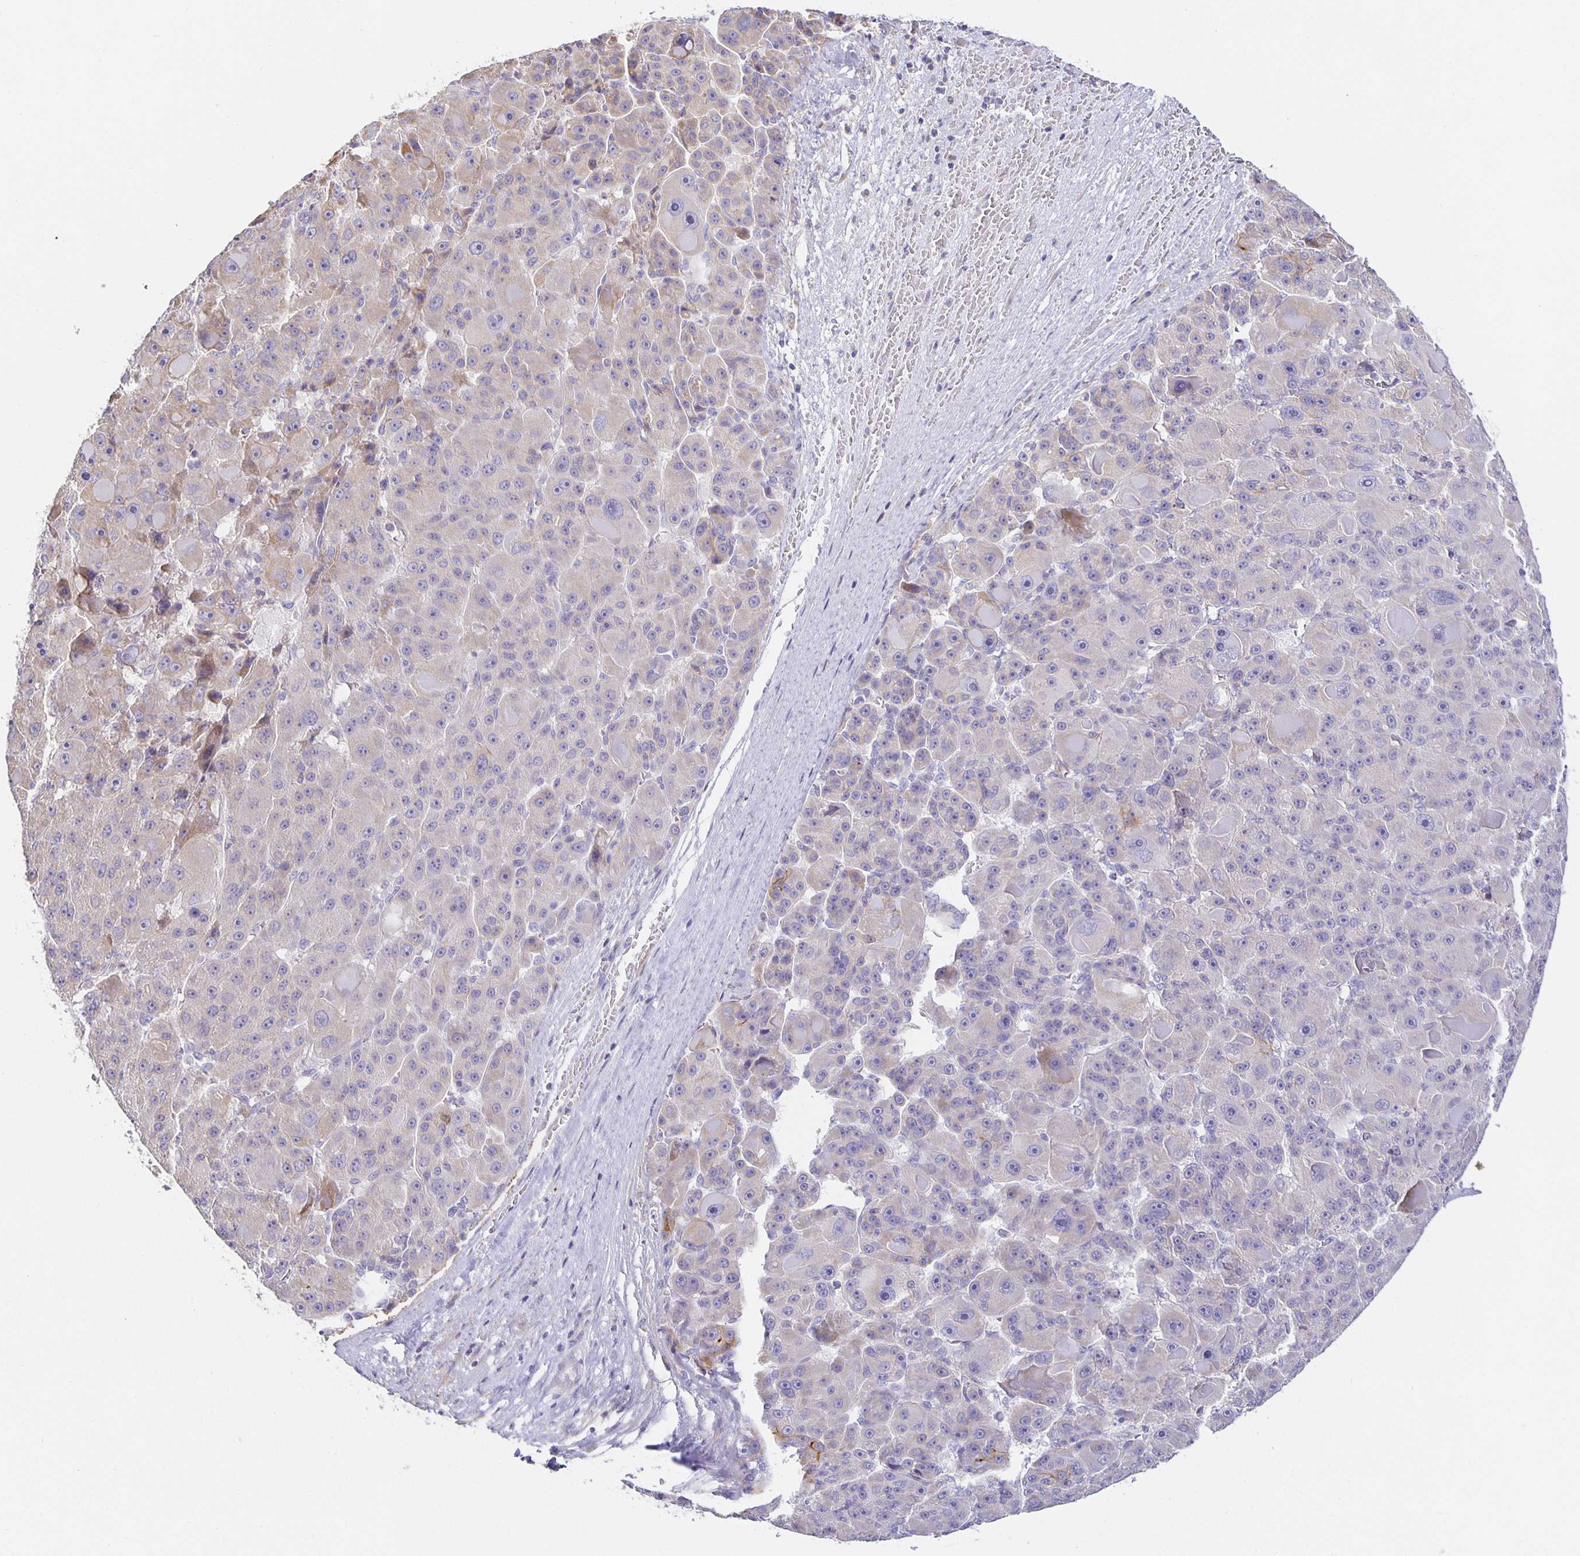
{"staining": {"intensity": "moderate", "quantity": "<25%", "location": "cytoplasmic/membranous"}, "tissue": "liver cancer", "cell_type": "Tumor cells", "image_type": "cancer", "snomed": [{"axis": "morphology", "description": "Carcinoma, Hepatocellular, NOS"}, {"axis": "topography", "description": "Liver"}], "caption": "An immunohistochemistry micrograph of neoplastic tissue is shown. Protein staining in brown shows moderate cytoplasmic/membranous positivity in hepatocellular carcinoma (liver) within tumor cells.", "gene": "FLRT3", "patient": {"sex": "male", "age": 76}}